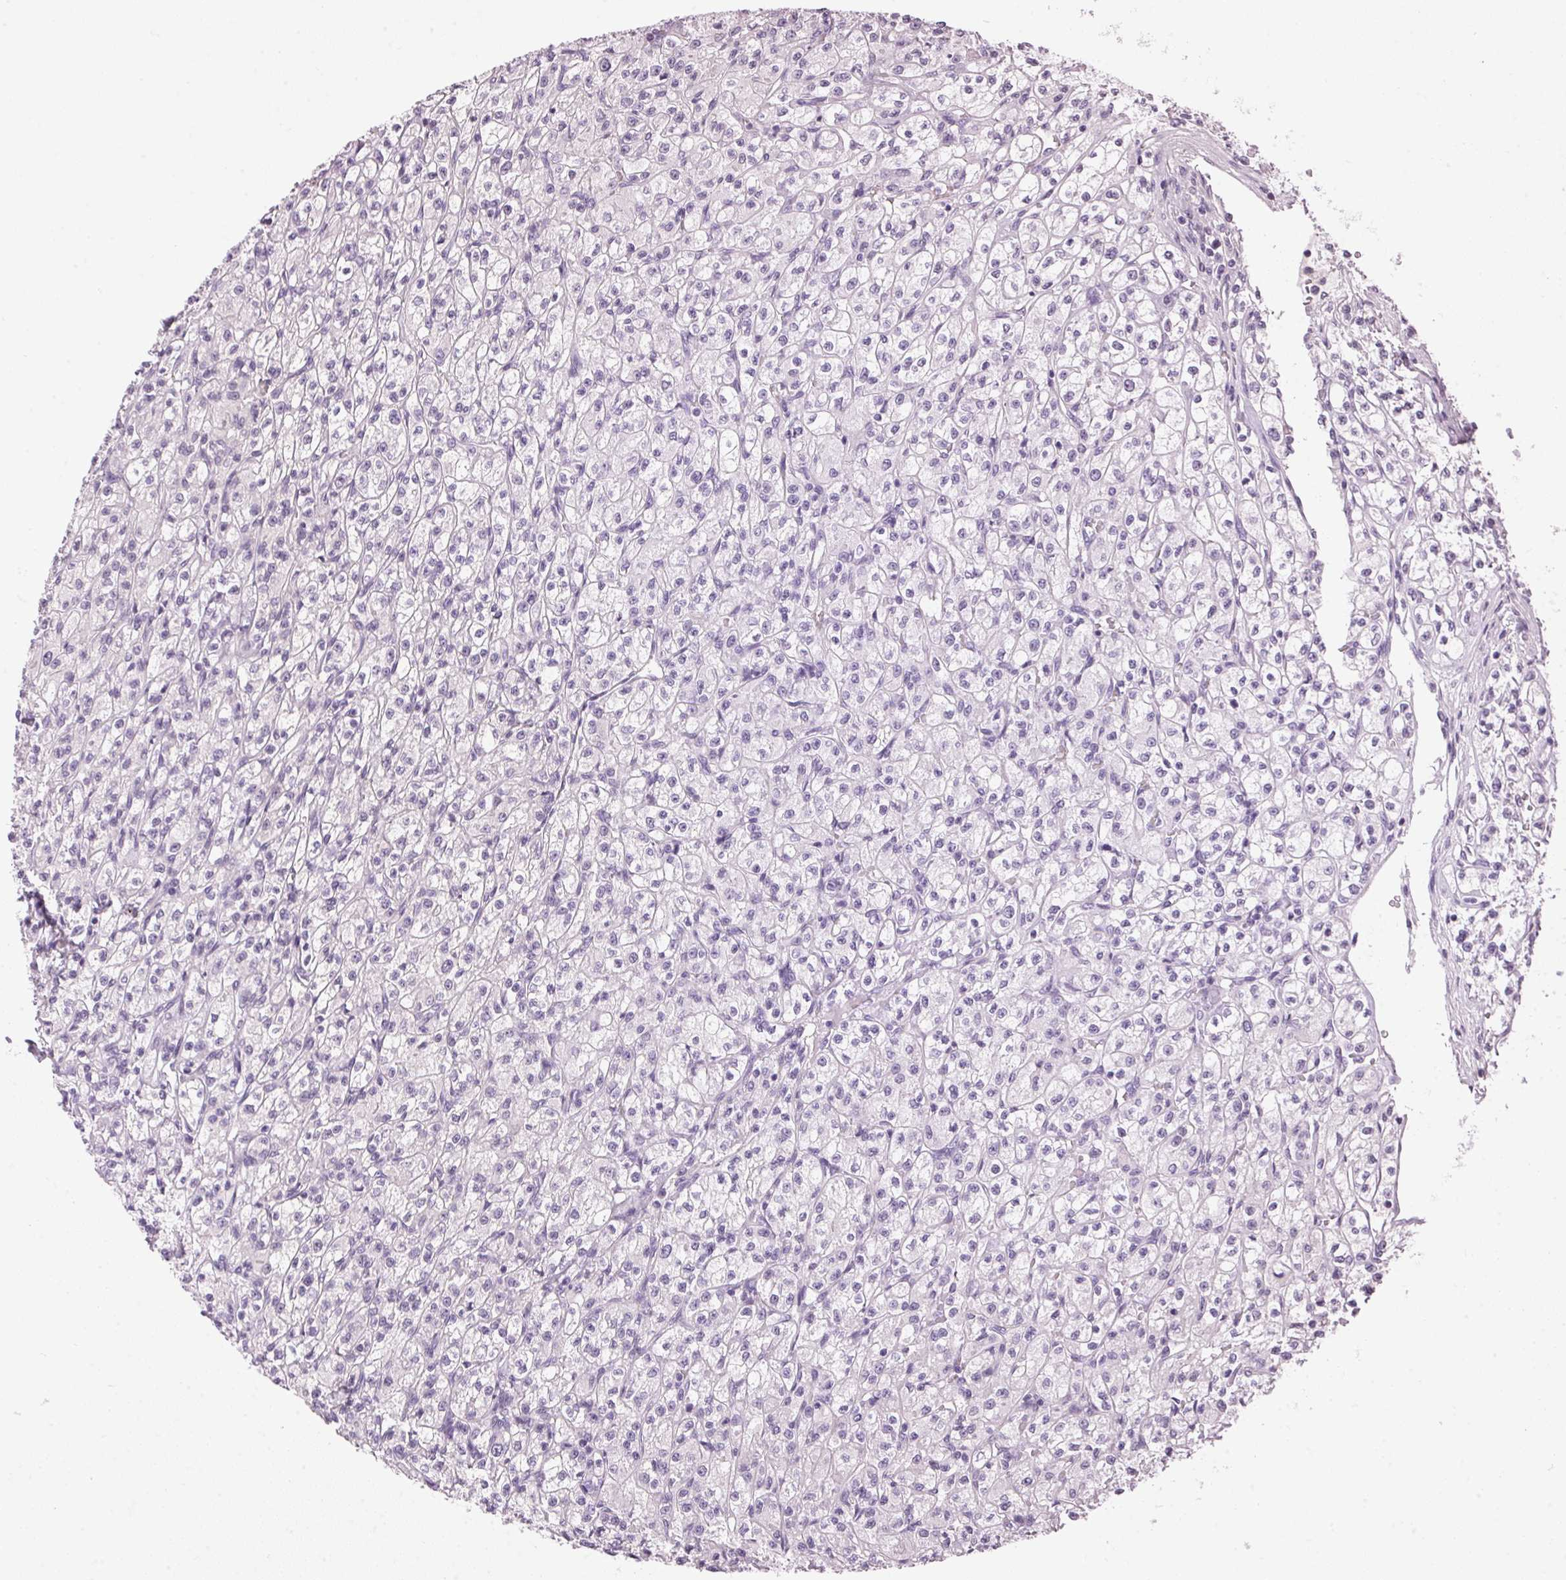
{"staining": {"intensity": "negative", "quantity": "none", "location": "none"}, "tissue": "renal cancer", "cell_type": "Tumor cells", "image_type": "cancer", "snomed": [{"axis": "morphology", "description": "Adenocarcinoma, NOS"}, {"axis": "topography", "description": "Kidney"}], "caption": "IHC histopathology image of neoplastic tissue: human renal cancer stained with DAB (3,3'-diaminobenzidine) displays no significant protein expression in tumor cells. (Immunohistochemistry (ihc), brightfield microscopy, high magnification).", "gene": "SP7", "patient": {"sex": "female", "age": 70}}